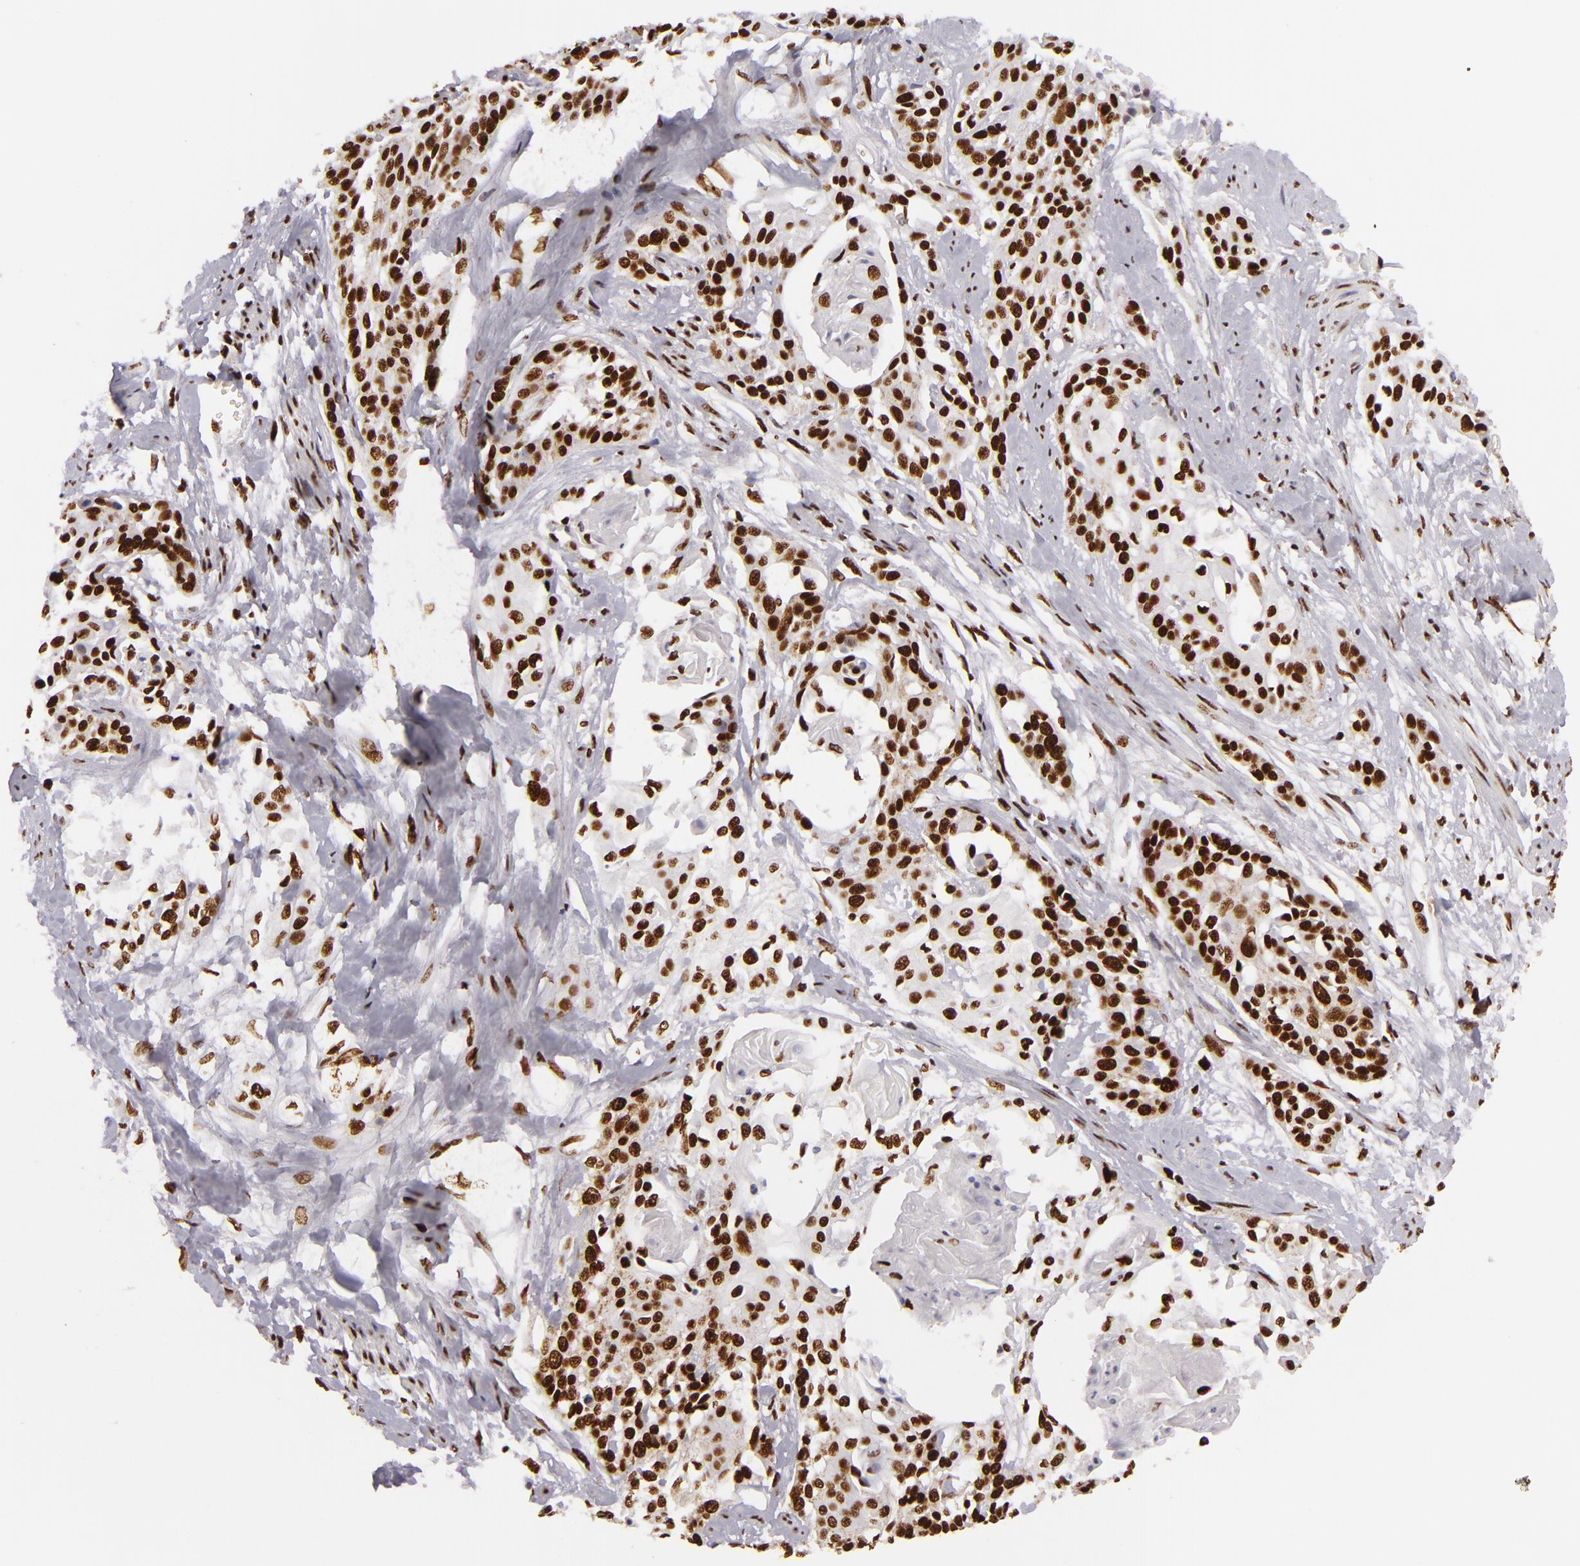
{"staining": {"intensity": "strong", "quantity": ">75%", "location": "nuclear"}, "tissue": "cervical cancer", "cell_type": "Tumor cells", "image_type": "cancer", "snomed": [{"axis": "morphology", "description": "Squamous cell carcinoma, NOS"}, {"axis": "topography", "description": "Cervix"}], "caption": "Cervical squamous cell carcinoma stained with a brown dye demonstrates strong nuclear positive staining in about >75% of tumor cells.", "gene": "SAFB", "patient": {"sex": "female", "age": 57}}